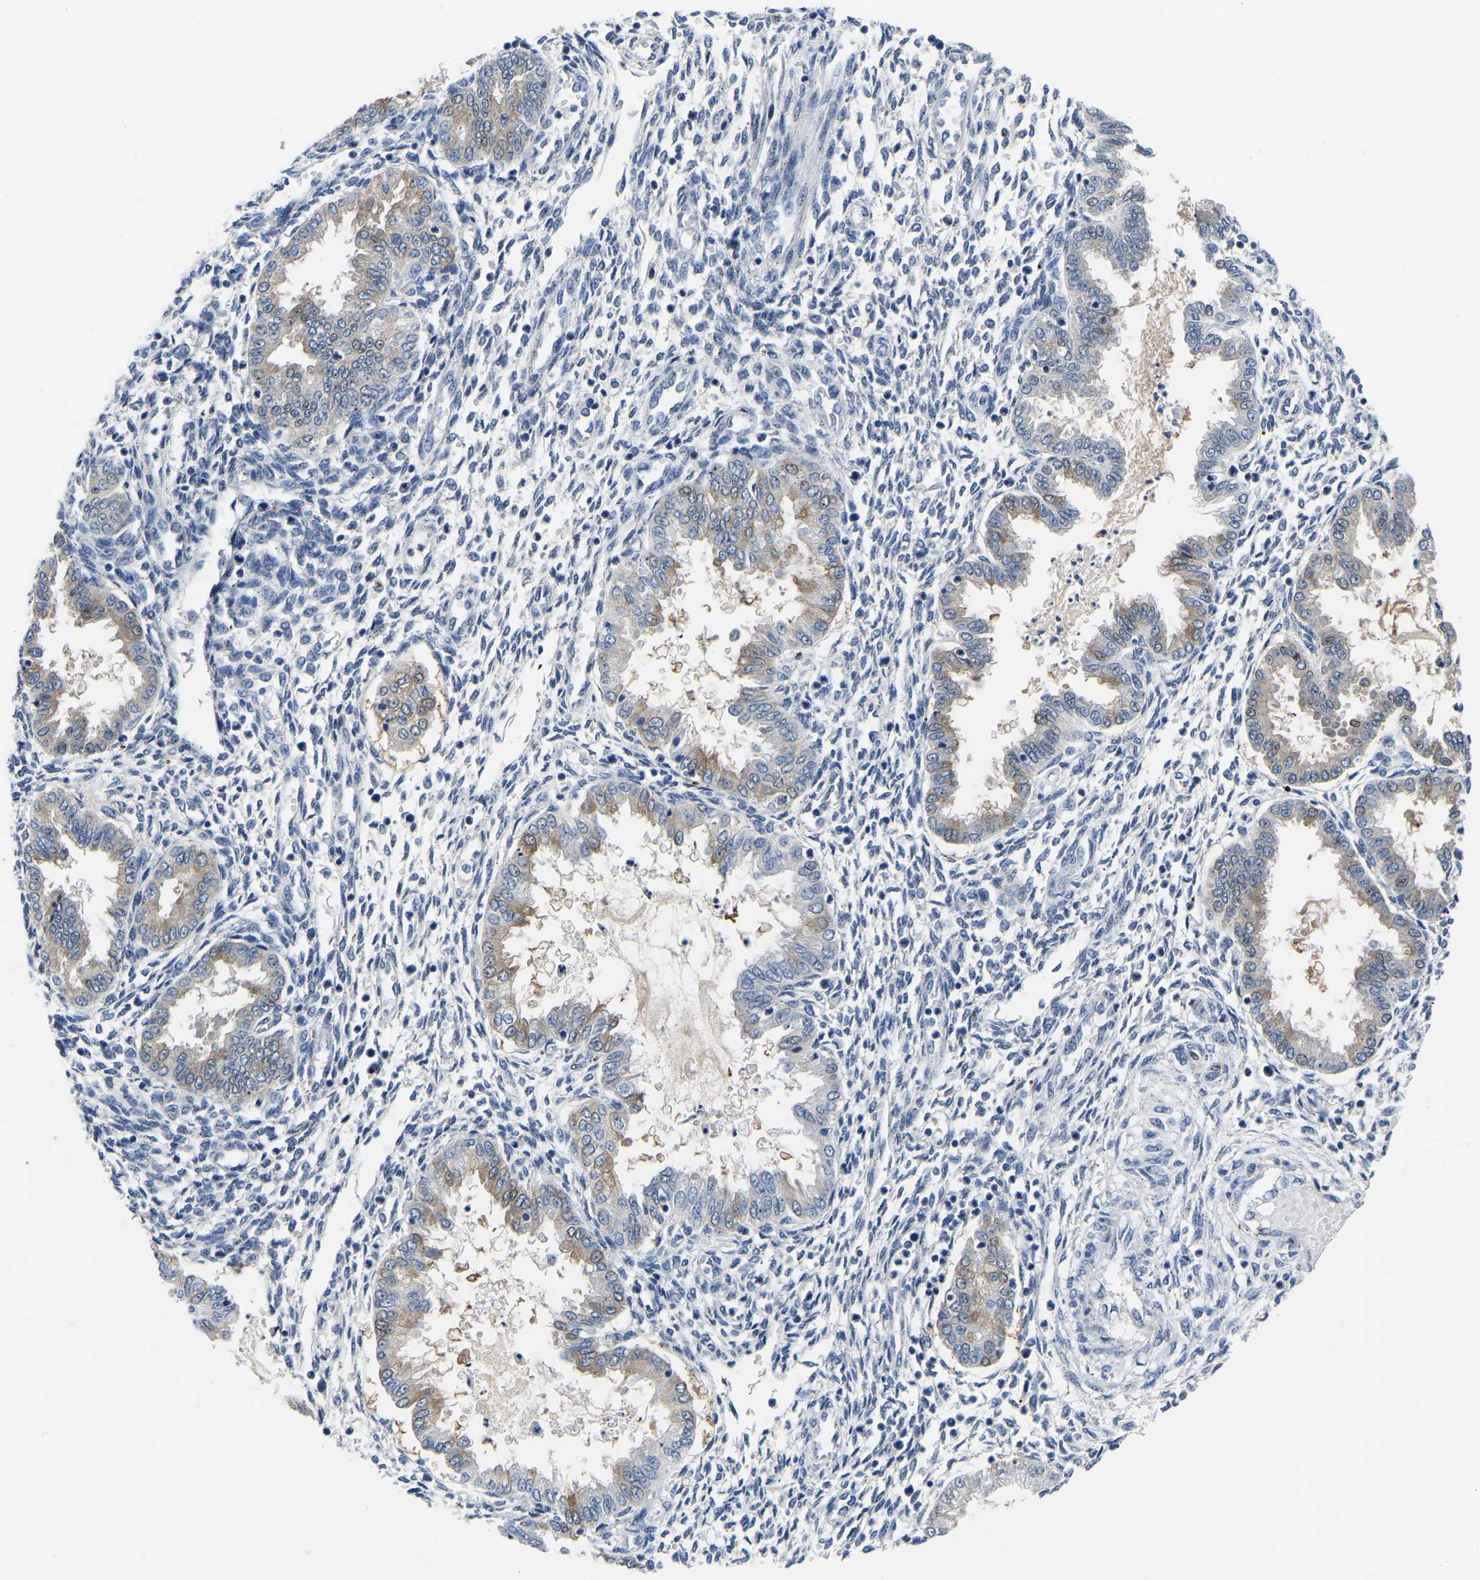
{"staining": {"intensity": "weak", "quantity": "<25%", "location": "cytoplasmic/membranous"}, "tissue": "endometrium", "cell_type": "Cells in endometrial stroma", "image_type": "normal", "snomed": [{"axis": "morphology", "description": "Normal tissue, NOS"}, {"axis": "topography", "description": "Endometrium"}], "caption": "Human endometrium stained for a protein using immunohistochemistry (IHC) displays no expression in cells in endometrial stroma.", "gene": "TFG", "patient": {"sex": "female", "age": 33}}